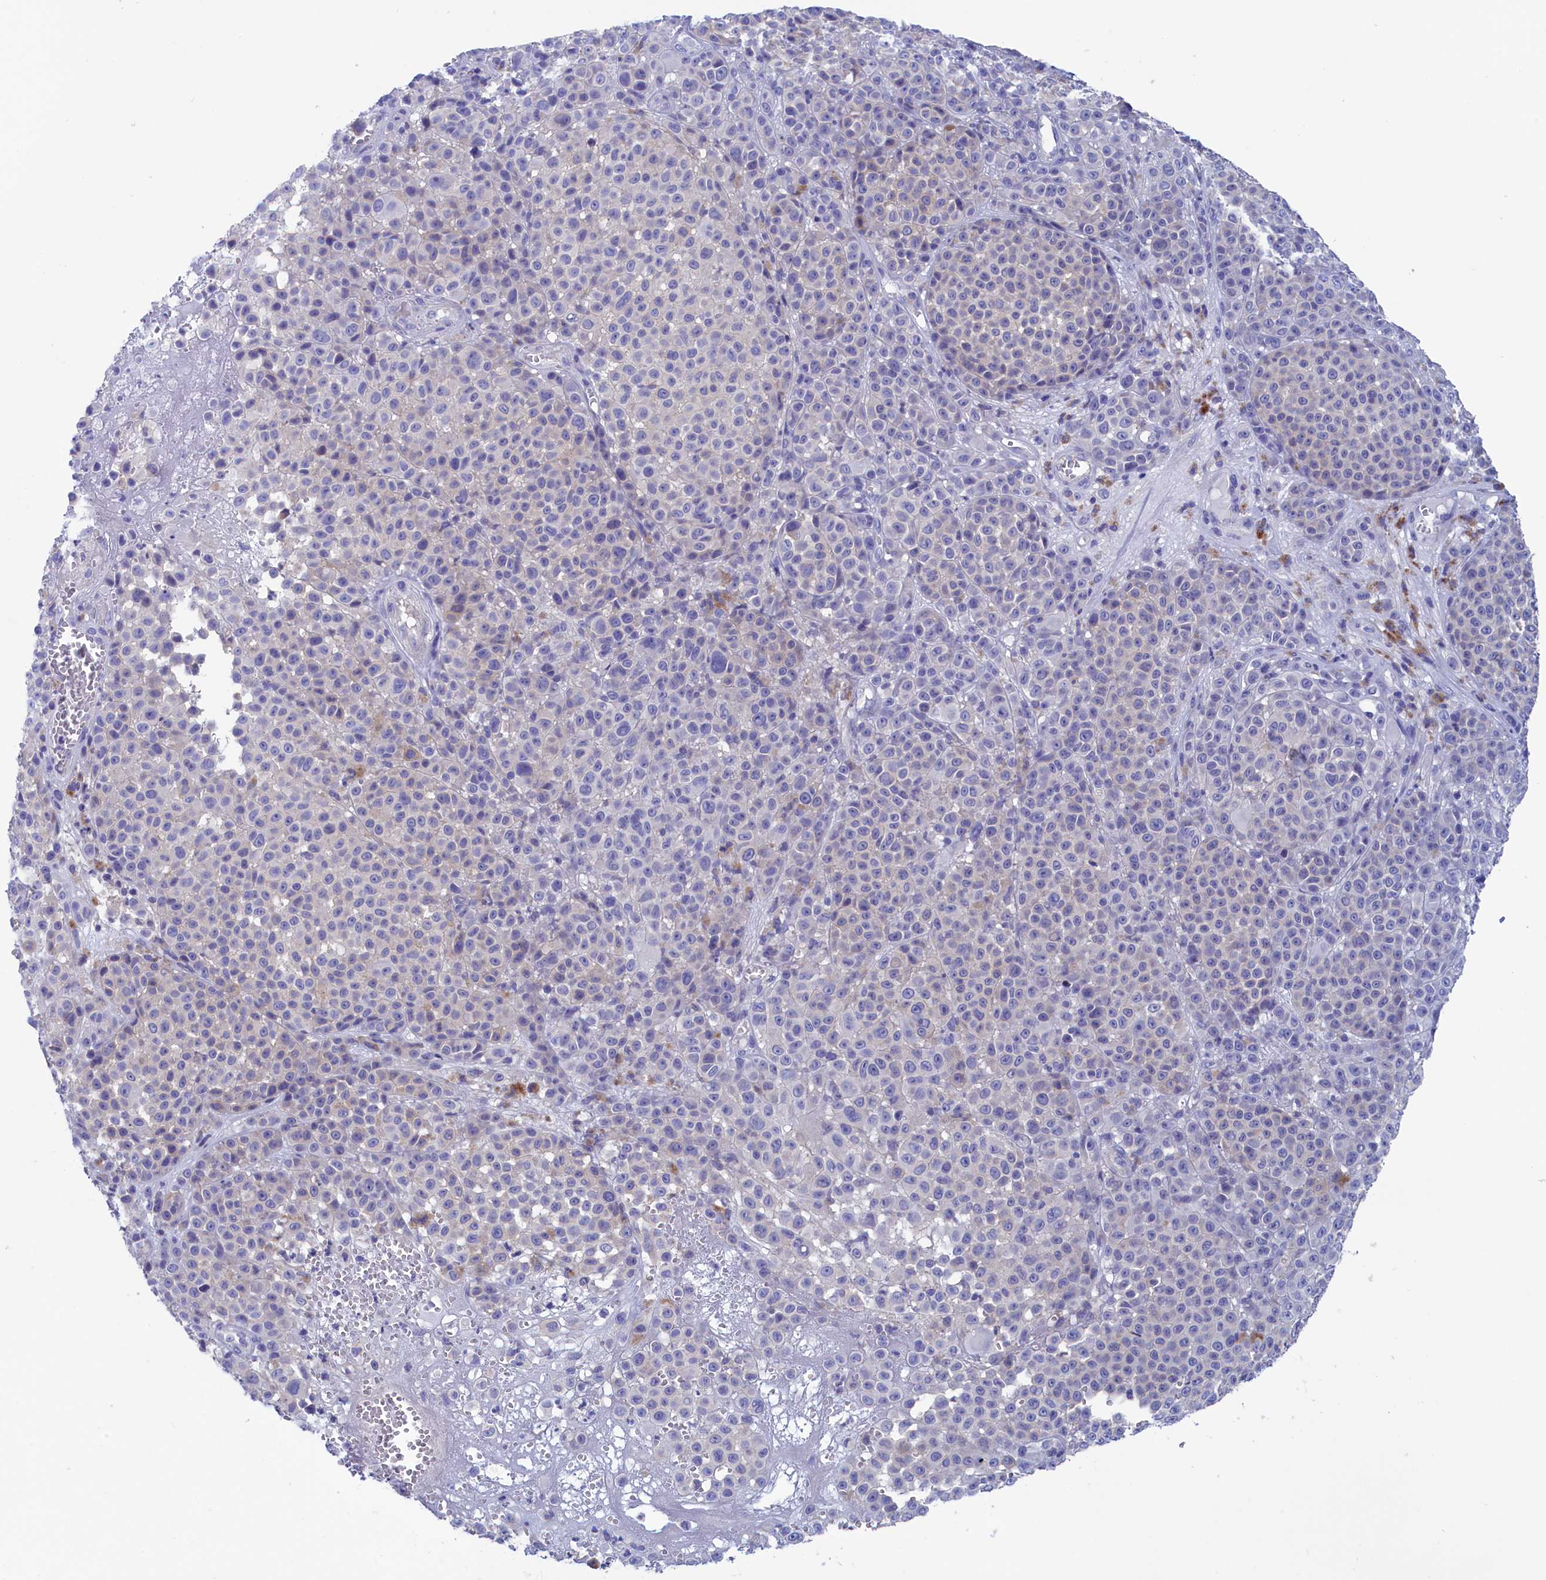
{"staining": {"intensity": "negative", "quantity": "none", "location": "none"}, "tissue": "melanoma", "cell_type": "Tumor cells", "image_type": "cancer", "snomed": [{"axis": "morphology", "description": "Malignant melanoma, NOS"}, {"axis": "topography", "description": "Skin"}], "caption": "DAB immunohistochemical staining of melanoma exhibits no significant staining in tumor cells.", "gene": "VPS35L", "patient": {"sex": "female", "age": 94}}